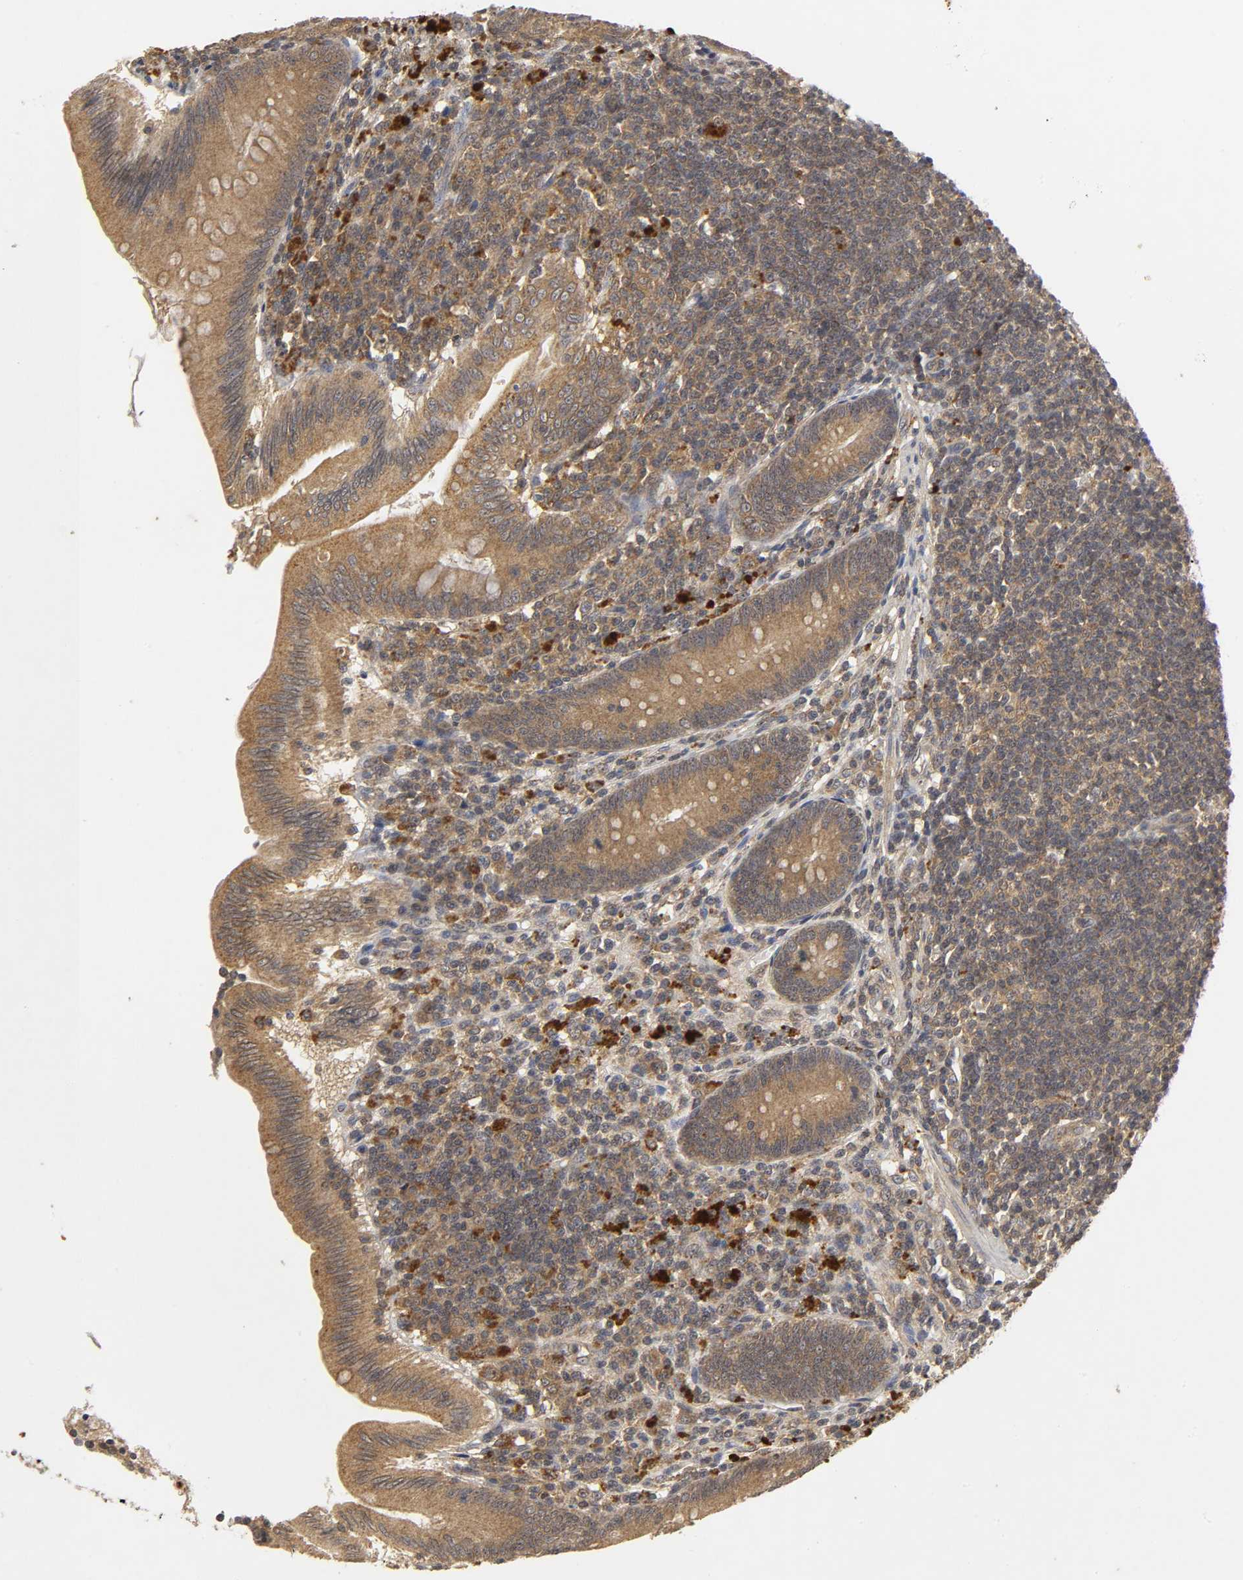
{"staining": {"intensity": "moderate", "quantity": ">75%", "location": "cytoplasmic/membranous"}, "tissue": "appendix", "cell_type": "Glandular cells", "image_type": "normal", "snomed": [{"axis": "morphology", "description": "Normal tissue, NOS"}, {"axis": "morphology", "description": "Inflammation, NOS"}, {"axis": "topography", "description": "Appendix"}], "caption": "Brown immunohistochemical staining in unremarkable human appendix reveals moderate cytoplasmic/membranous positivity in about >75% of glandular cells. (DAB IHC, brown staining for protein, blue staining for nuclei).", "gene": "TRAF6", "patient": {"sex": "male", "age": 46}}